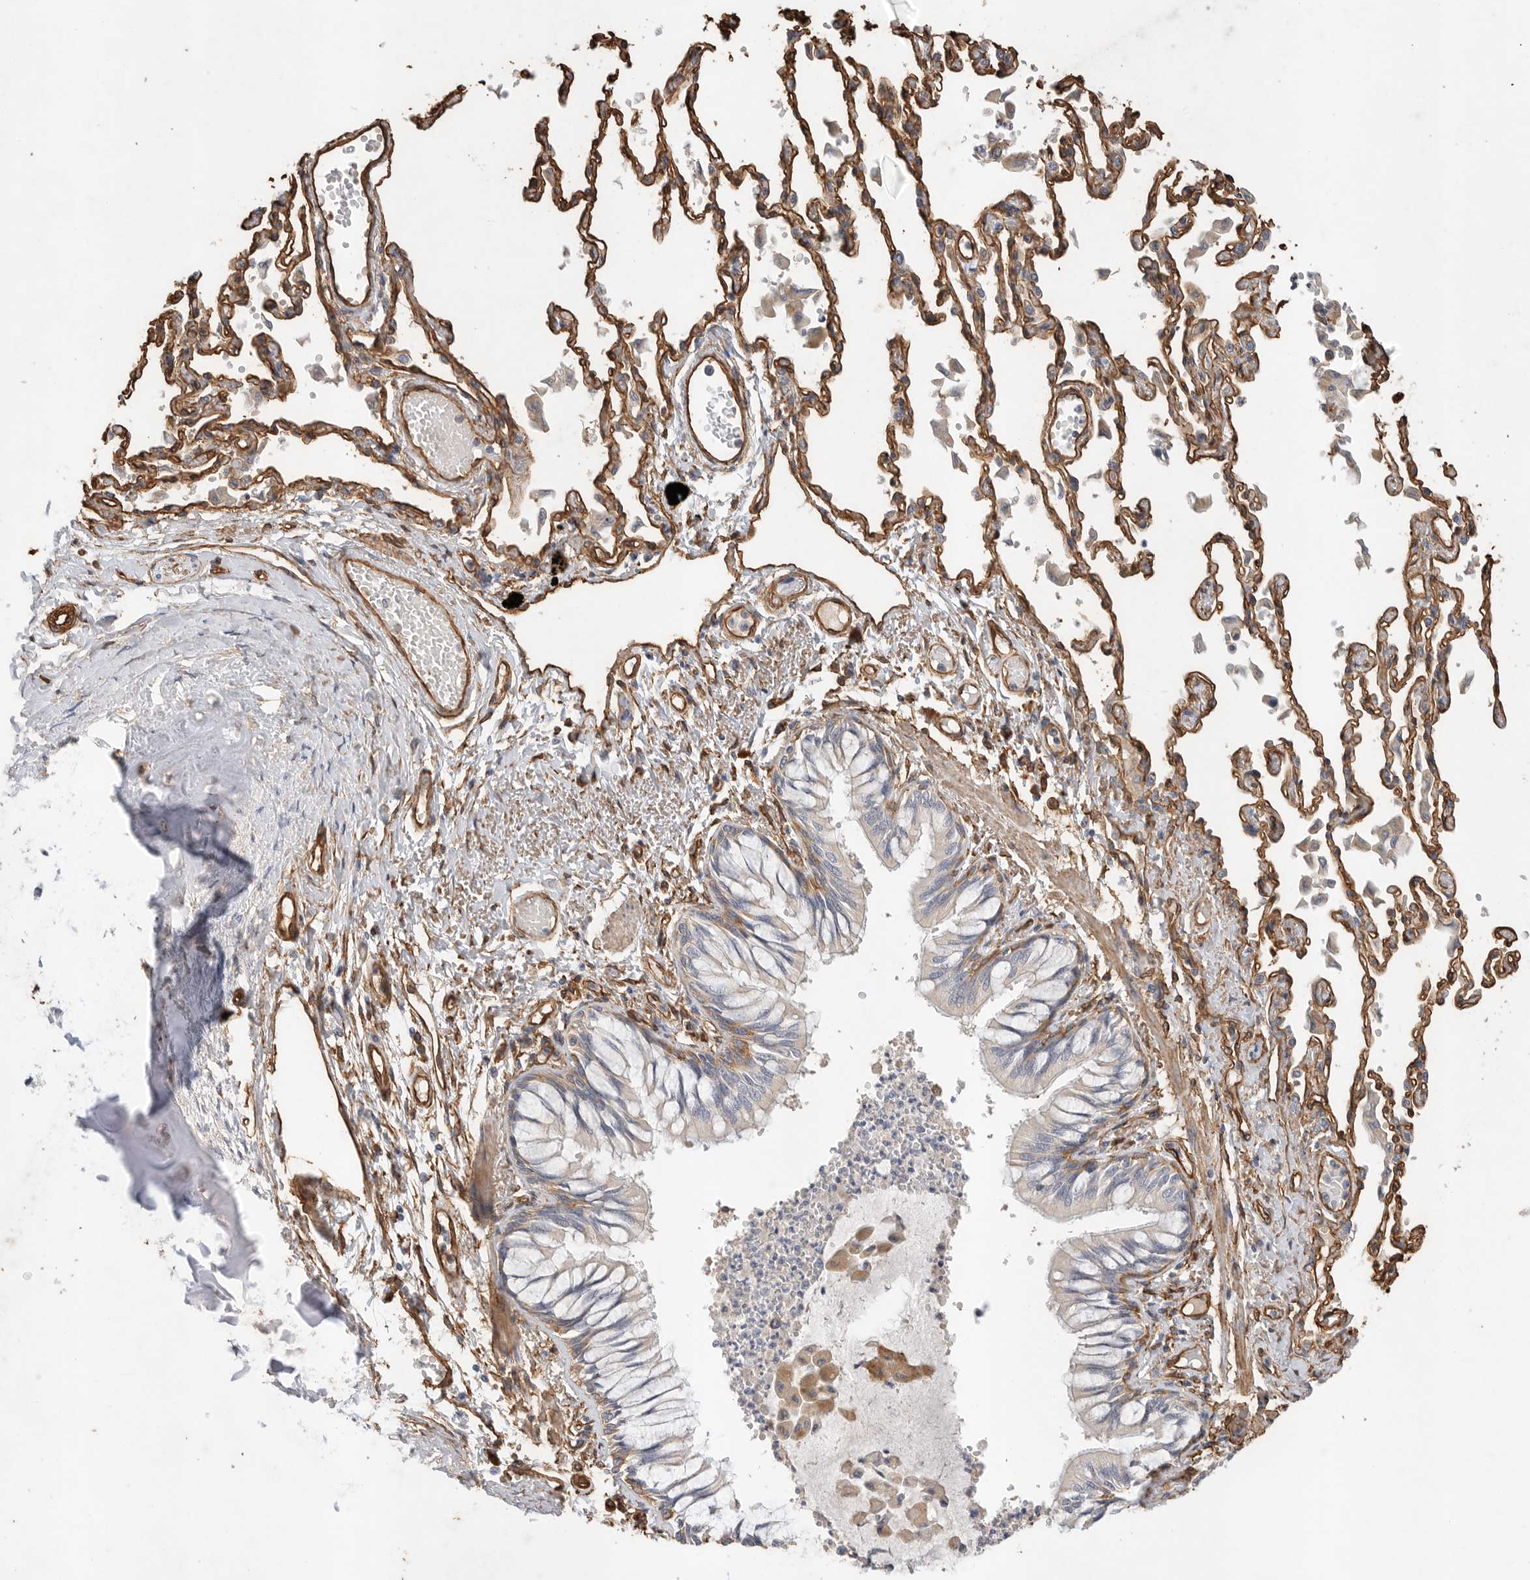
{"staining": {"intensity": "moderate", "quantity": "25%-75%", "location": "cytoplasmic/membranous"}, "tissue": "bronchus", "cell_type": "Respiratory epithelial cells", "image_type": "normal", "snomed": [{"axis": "morphology", "description": "Normal tissue, NOS"}, {"axis": "topography", "description": "Cartilage tissue"}, {"axis": "topography", "description": "Bronchus"}, {"axis": "topography", "description": "Lung"}], "caption": "About 25%-75% of respiratory epithelial cells in normal bronchus display moderate cytoplasmic/membranous protein staining as visualized by brown immunohistochemical staining.", "gene": "JMJD4", "patient": {"sex": "female", "age": 49}}